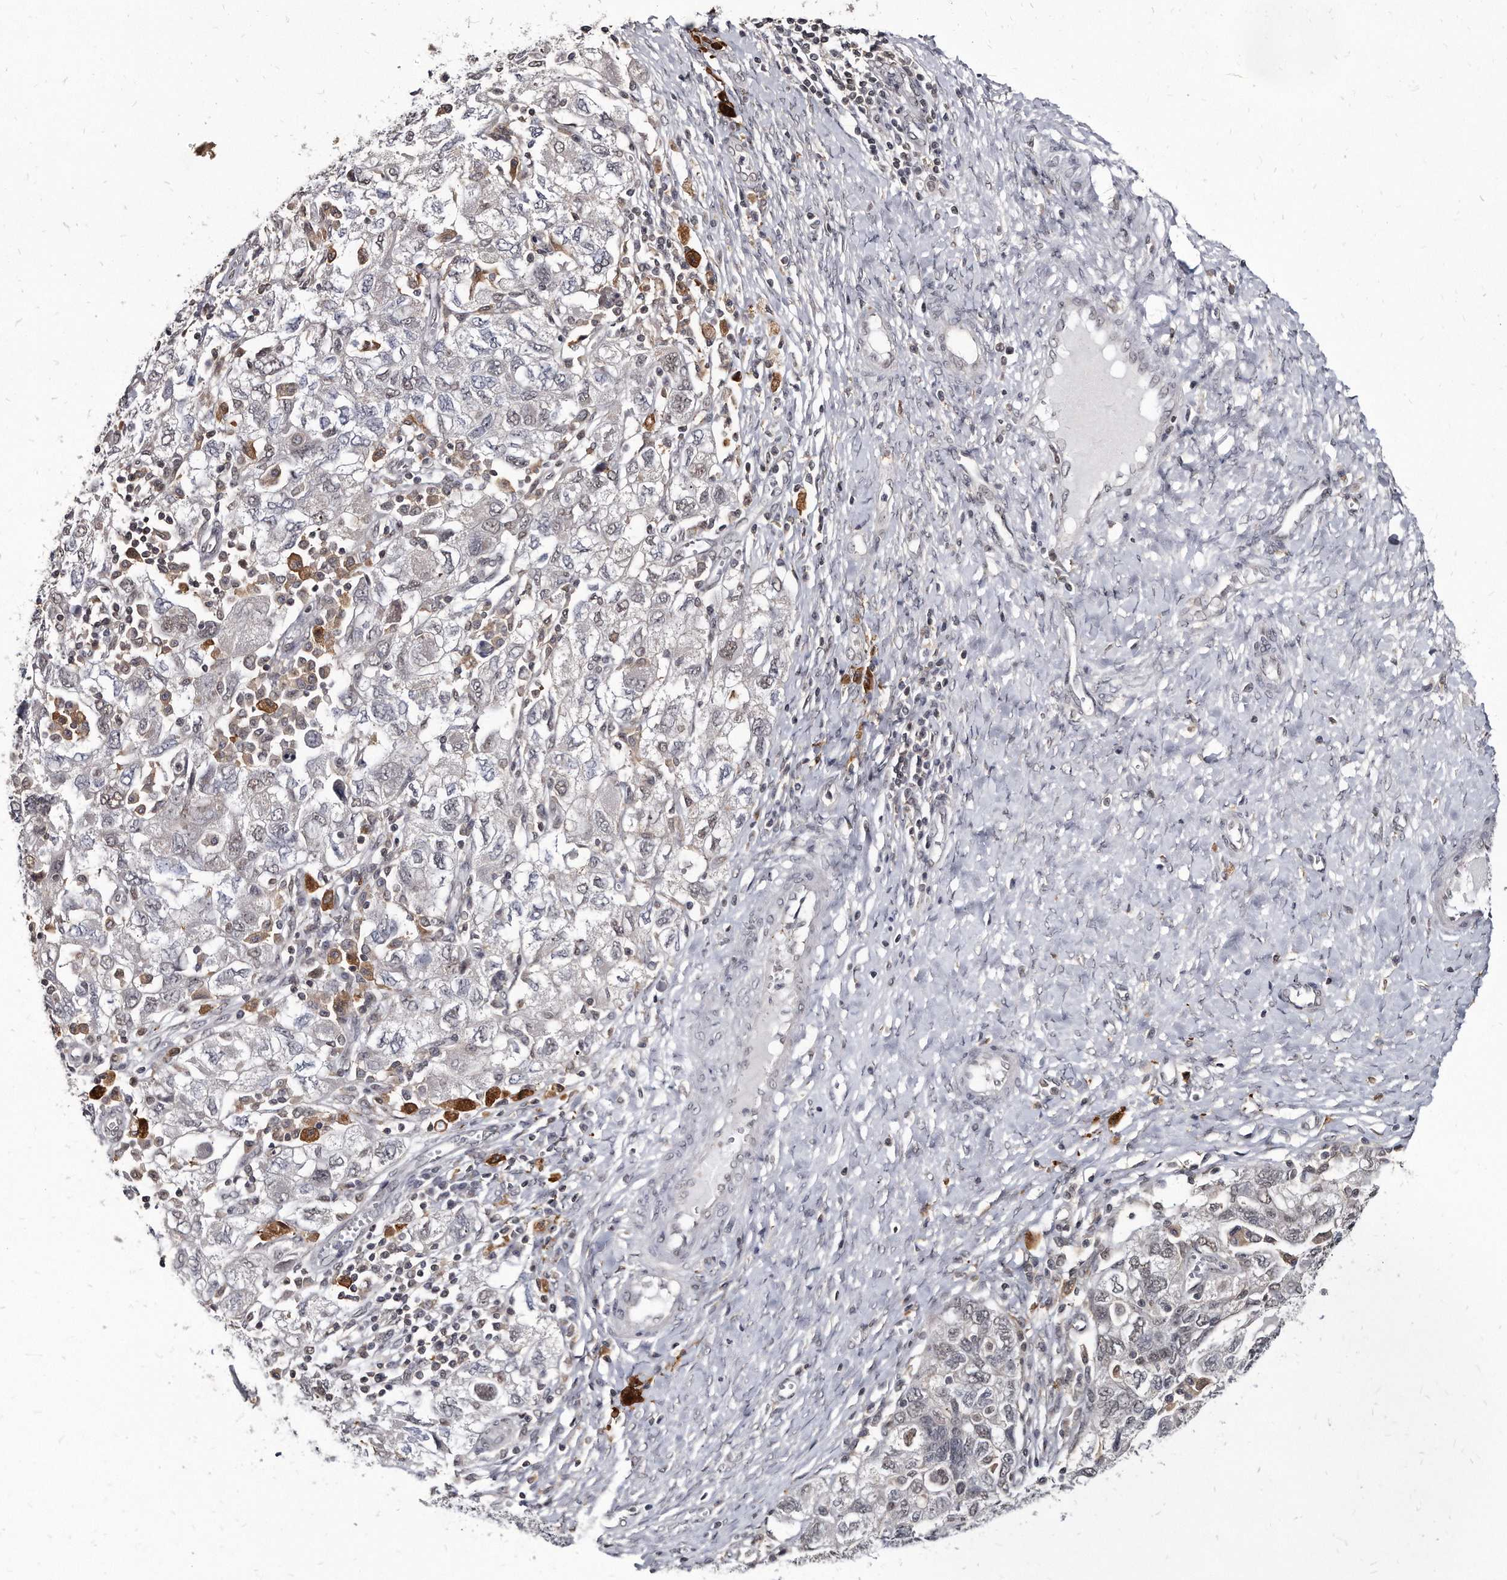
{"staining": {"intensity": "negative", "quantity": "none", "location": "none"}, "tissue": "ovarian cancer", "cell_type": "Tumor cells", "image_type": "cancer", "snomed": [{"axis": "morphology", "description": "Carcinoma, NOS"}, {"axis": "morphology", "description": "Cystadenocarcinoma, serous, NOS"}, {"axis": "topography", "description": "Ovary"}], "caption": "Immunohistochemical staining of human serous cystadenocarcinoma (ovarian) reveals no significant staining in tumor cells.", "gene": "KLHDC3", "patient": {"sex": "female", "age": 69}}